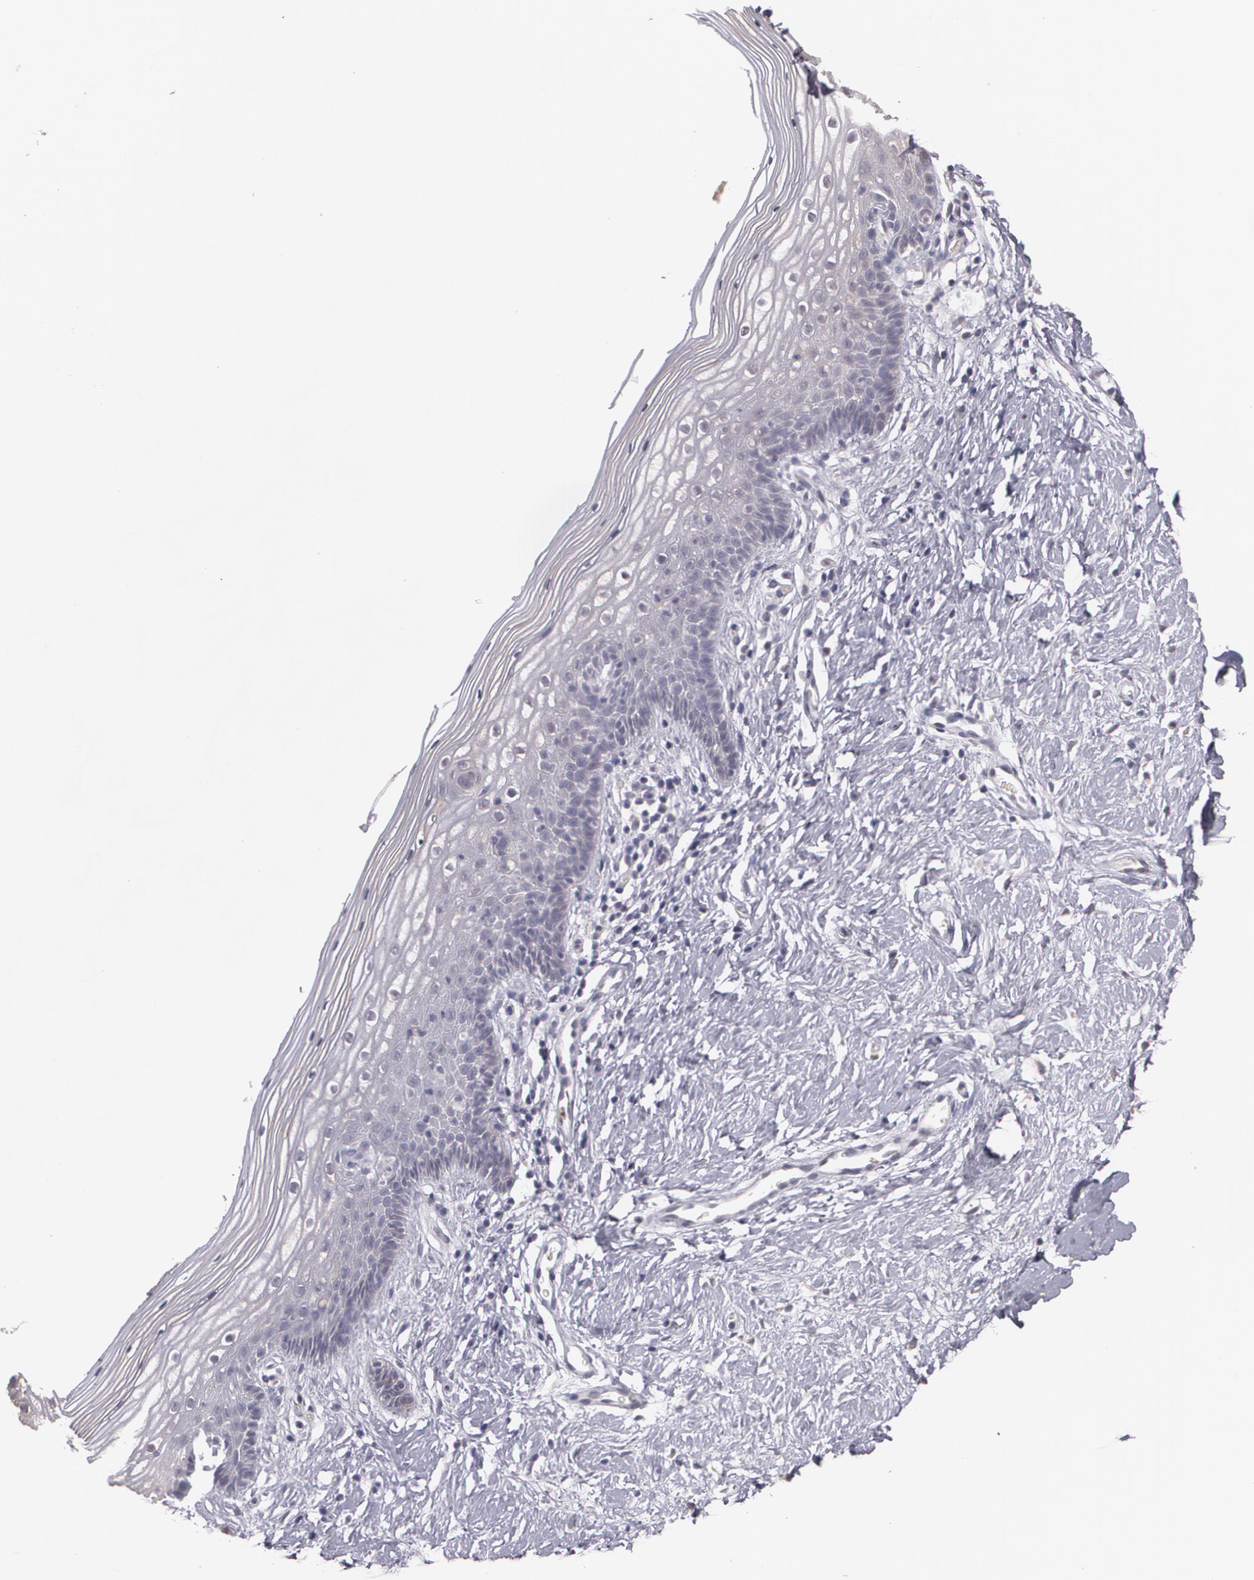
{"staining": {"intensity": "weak", "quantity": "<25%", "location": "cytoplasmic/membranous"}, "tissue": "vagina", "cell_type": "Squamous epithelial cells", "image_type": "normal", "snomed": [{"axis": "morphology", "description": "Normal tissue, NOS"}, {"axis": "topography", "description": "Vagina"}], "caption": "DAB (3,3'-diaminobenzidine) immunohistochemical staining of benign vagina displays no significant expression in squamous epithelial cells.", "gene": "LRG1", "patient": {"sex": "female", "age": 46}}